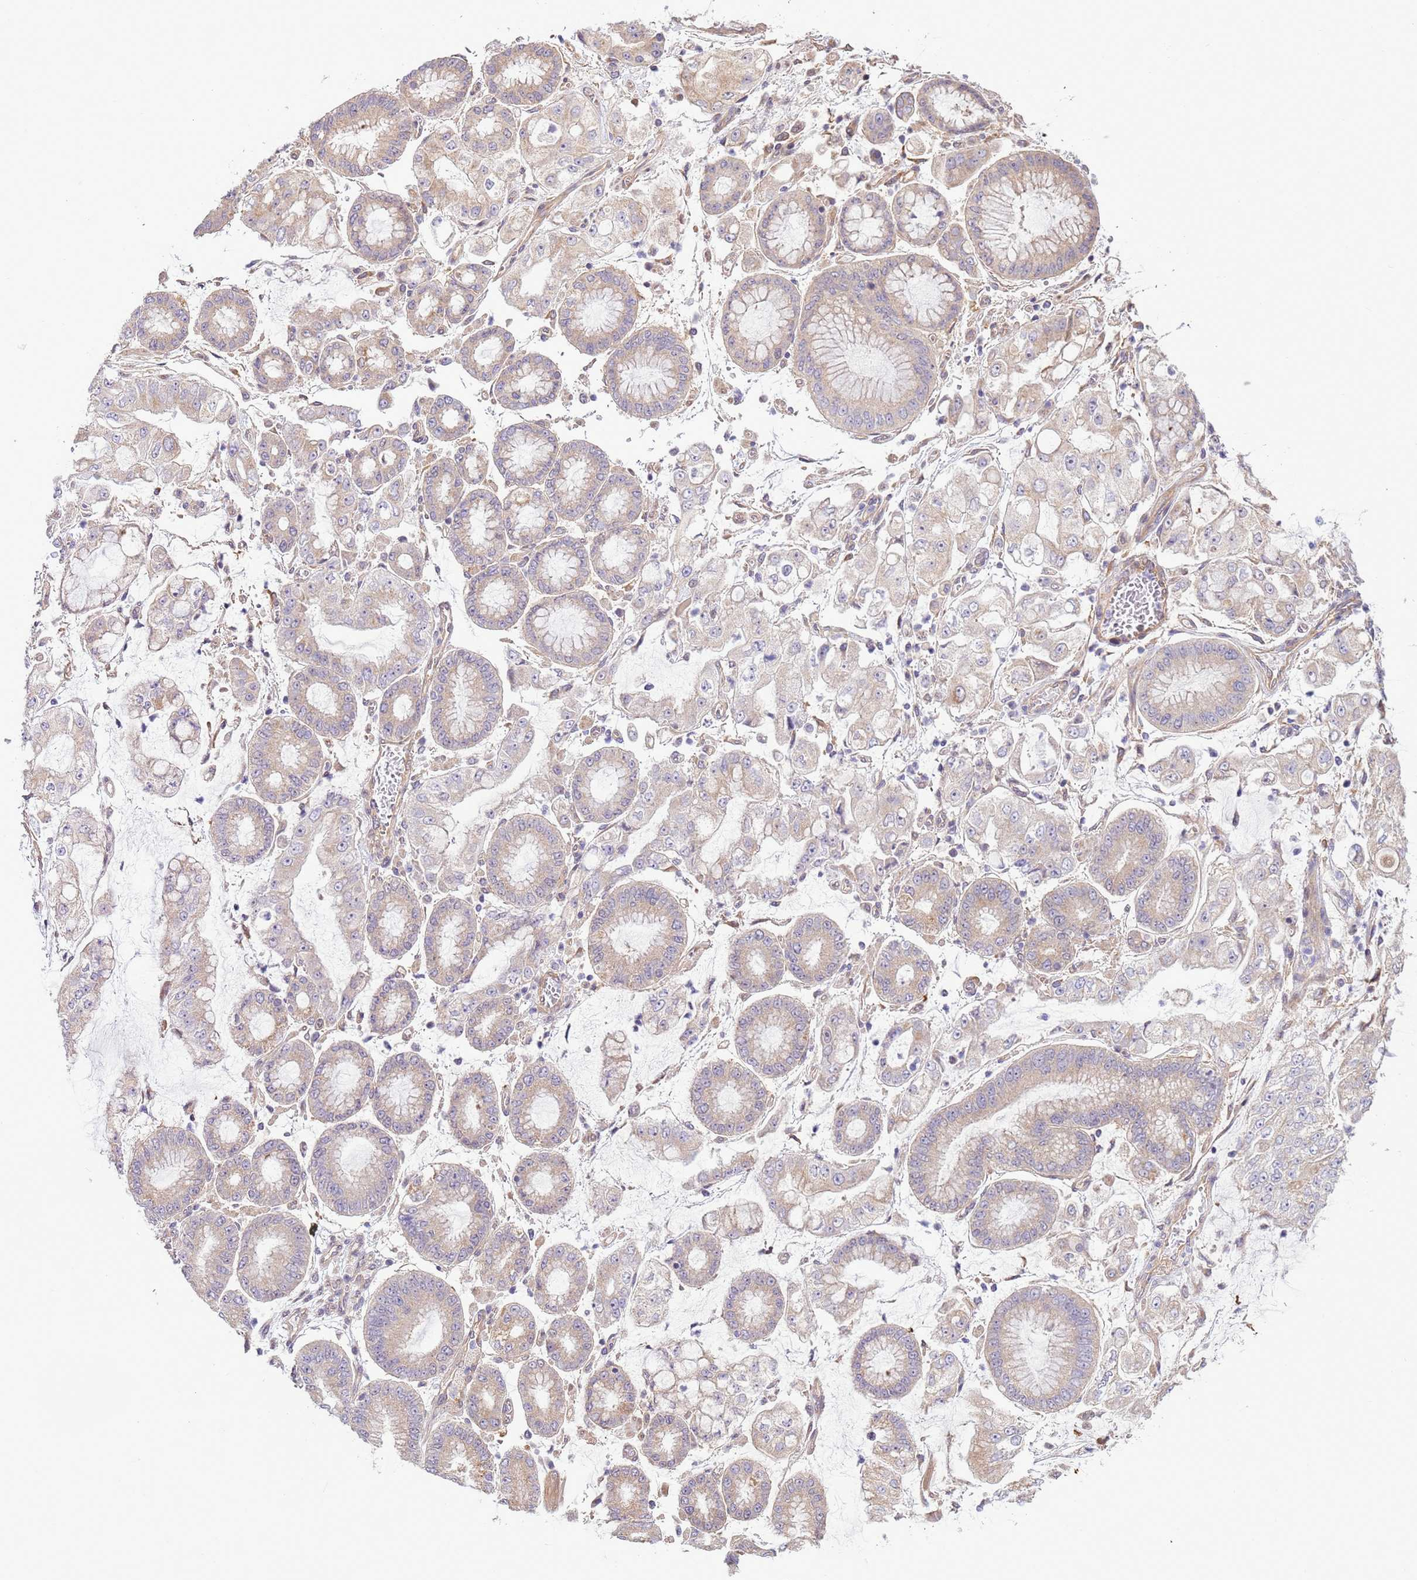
{"staining": {"intensity": "moderate", "quantity": "<25%", "location": "cytoplasmic/membranous"}, "tissue": "stomach cancer", "cell_type": "Tumor cells", "image_type": "cancer", "snomed": [{"axis": "morphology", "description": "Adenocarcinoma, NOS"}, {"axis": "topography", "description": "Stomach"}], "caption": "Immunohistochemistry of stomach cancer (adenocarcinoma) shows low levels of moderate cytoplasmic/membranous expression in approximately <25% of tumor cells.", "gene": "SCARA3", "patient": {"sex": "male", "age": 76}}